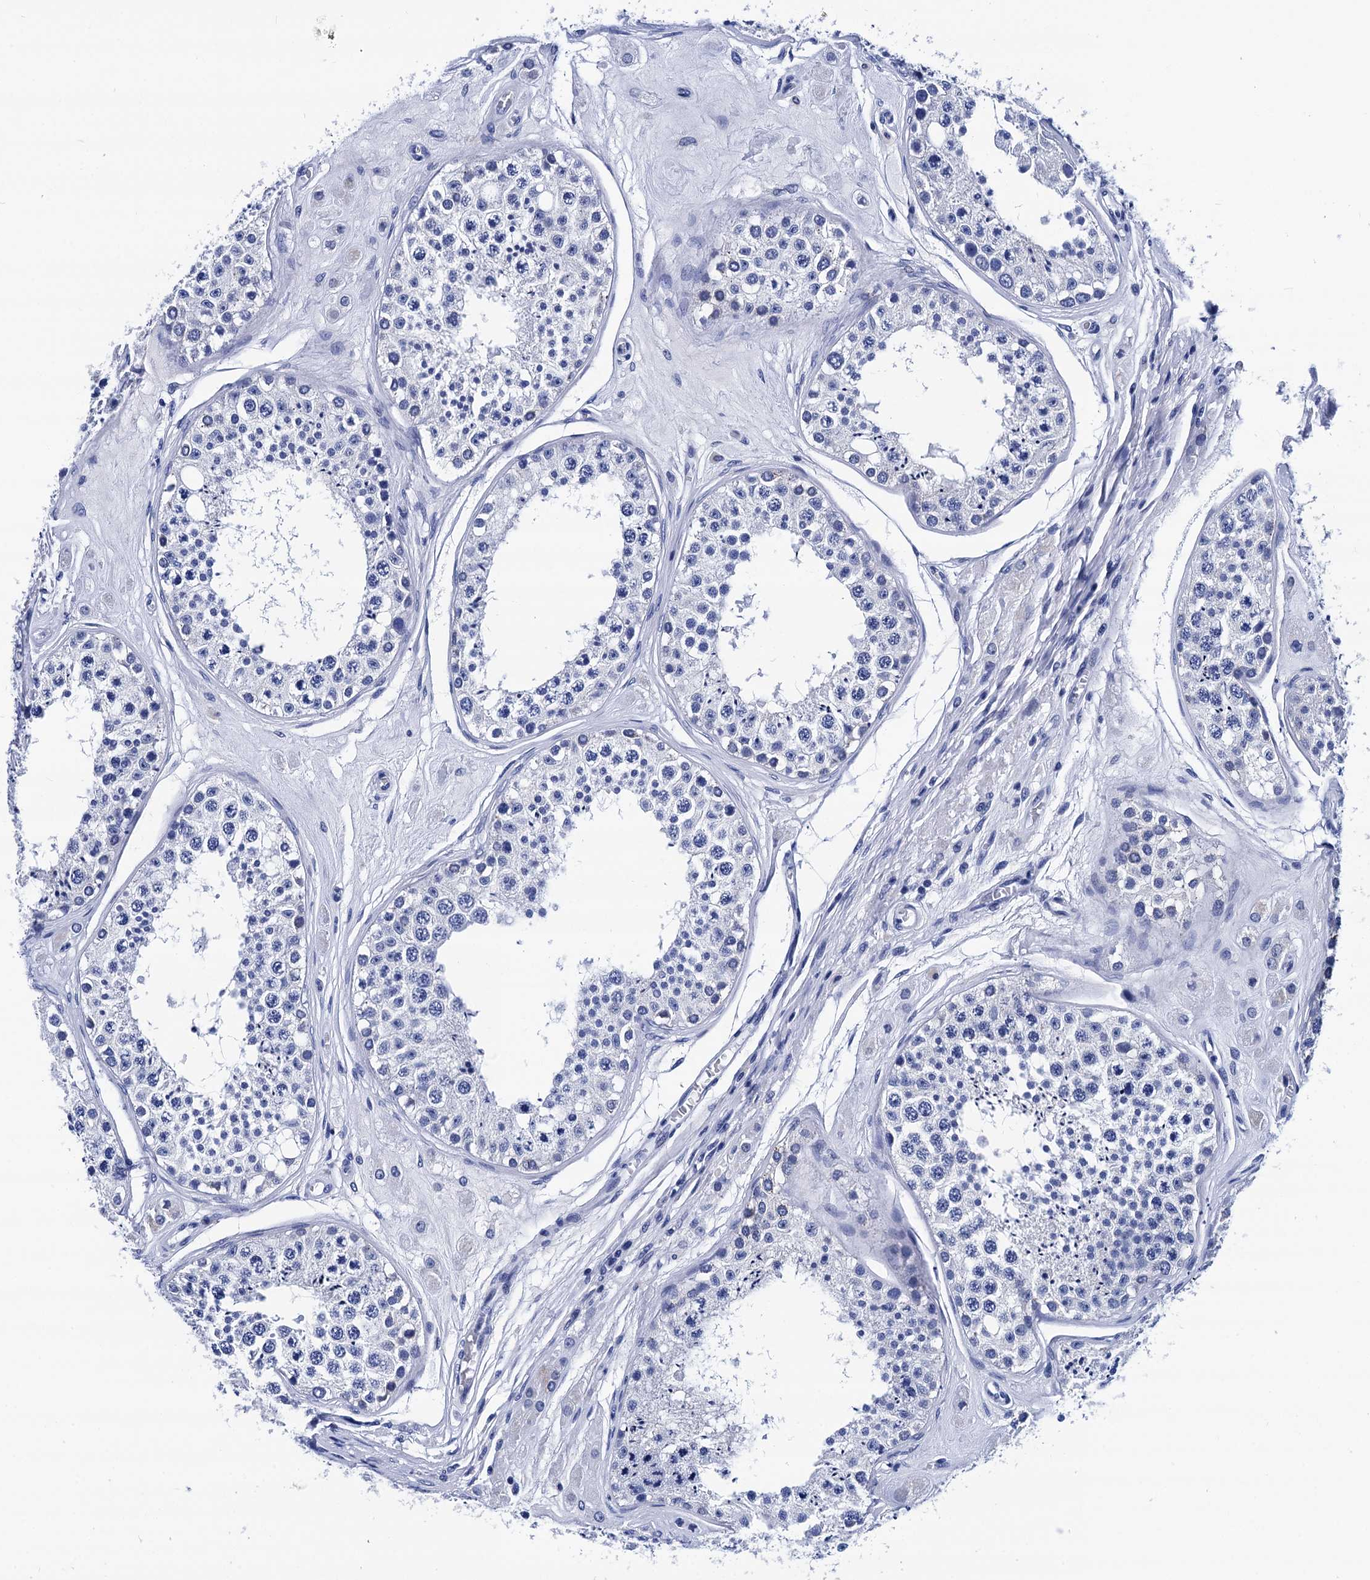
{"staining": {"intensity": "negative", "quantity": "none", "location": "none"}, "tissue": "testis", "cell_type": "Cells in seminiferous ducts", "image_type": "normal", "snomed": [{"axis": "morphology", "description": "Normal tissue, NOS"}, {"axis": "topography", "description": "Testis"}], "caption": "This is a photomicrograph of immunohistochemistry staining of normal testis, which shows no staining in cells in seminiferous ducts.", "gene": "MYBPC3", "patient": {"sex": "male", "age": 25}}